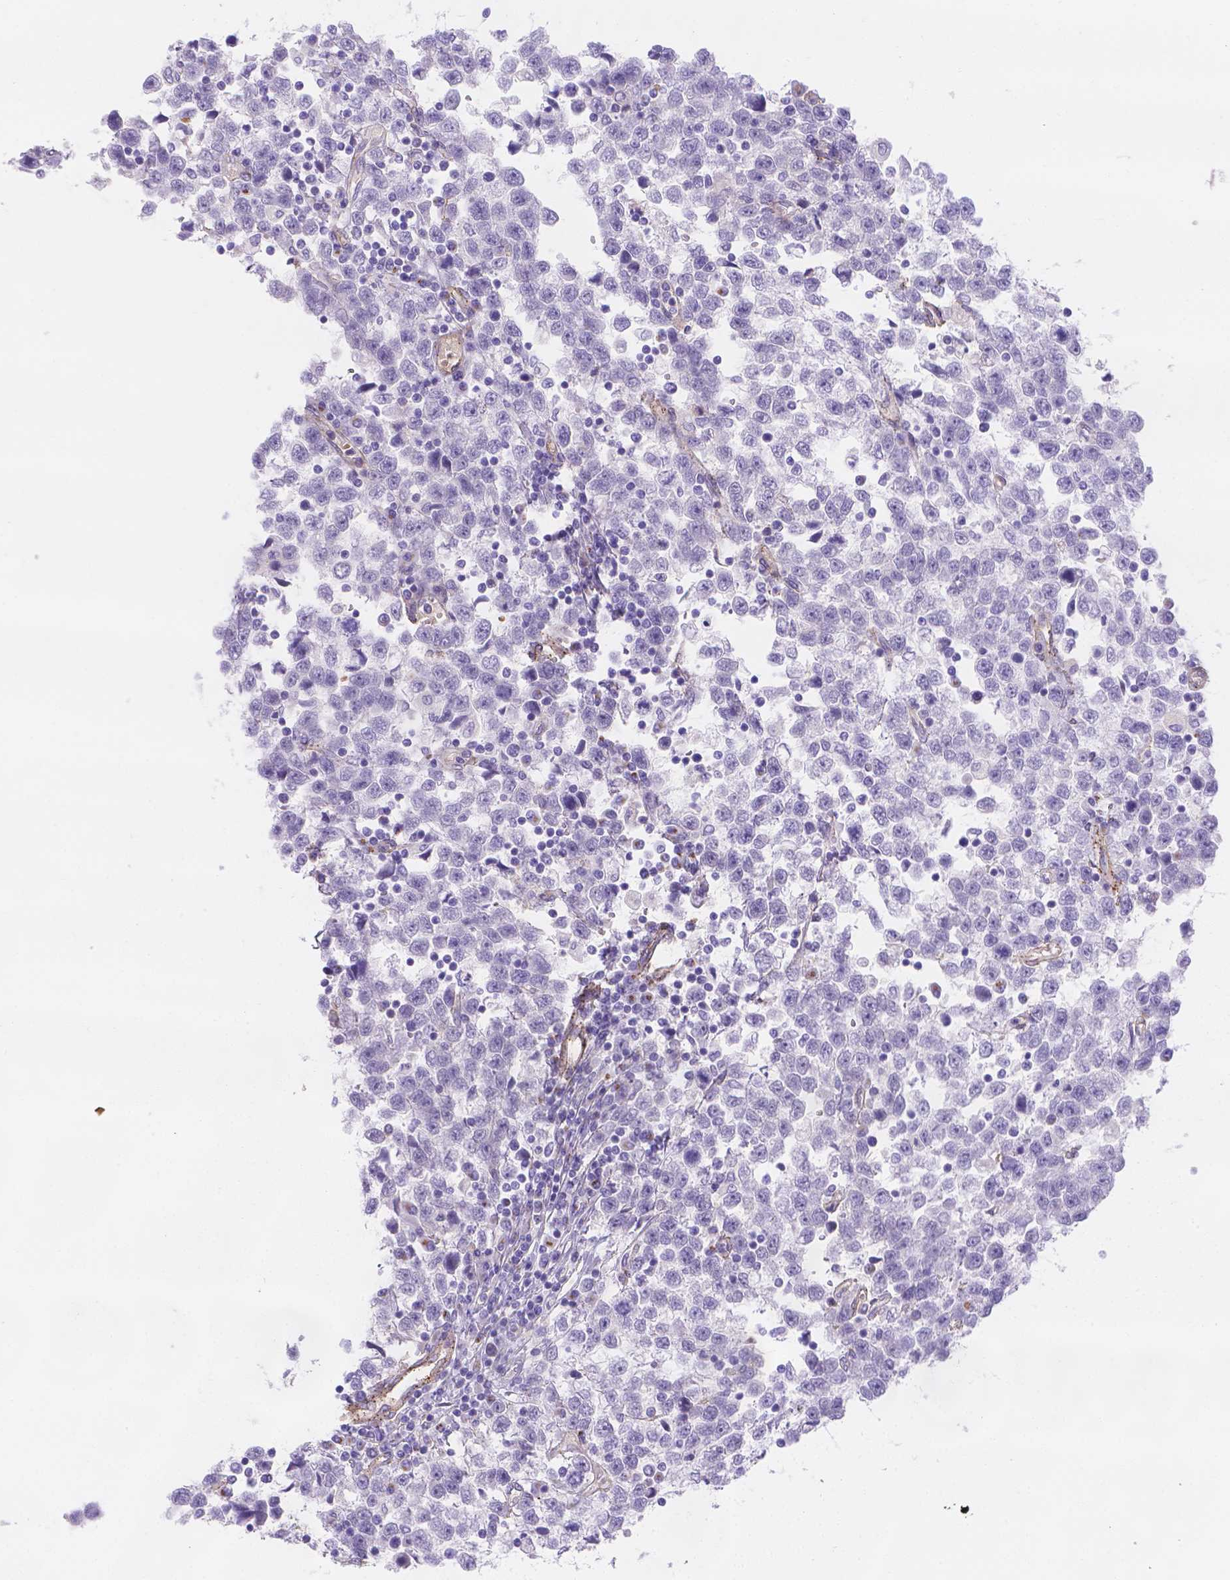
{"staining": {"intensity": "negative", "quantity": "none", "location": "none"}, "tissue": "testis cancer", "cell_type": "Tumor cells", "image_type": "cancer", "snomed": [{"axis": "morphology", "description": "Seminoma, NOS"}, {"axis": "topography", "description": "Testis"}], "caption": "High magnification brightfield microscopy of testis cancer (seminoma) stained with DAB (3,3'-diaminobenzidine) (brown) and counterstained with hematoxylin (blue): tumor cells show no significant positivity.", "gene": "SLC40A1", "patient": {"sex": "male", "age": 34}}